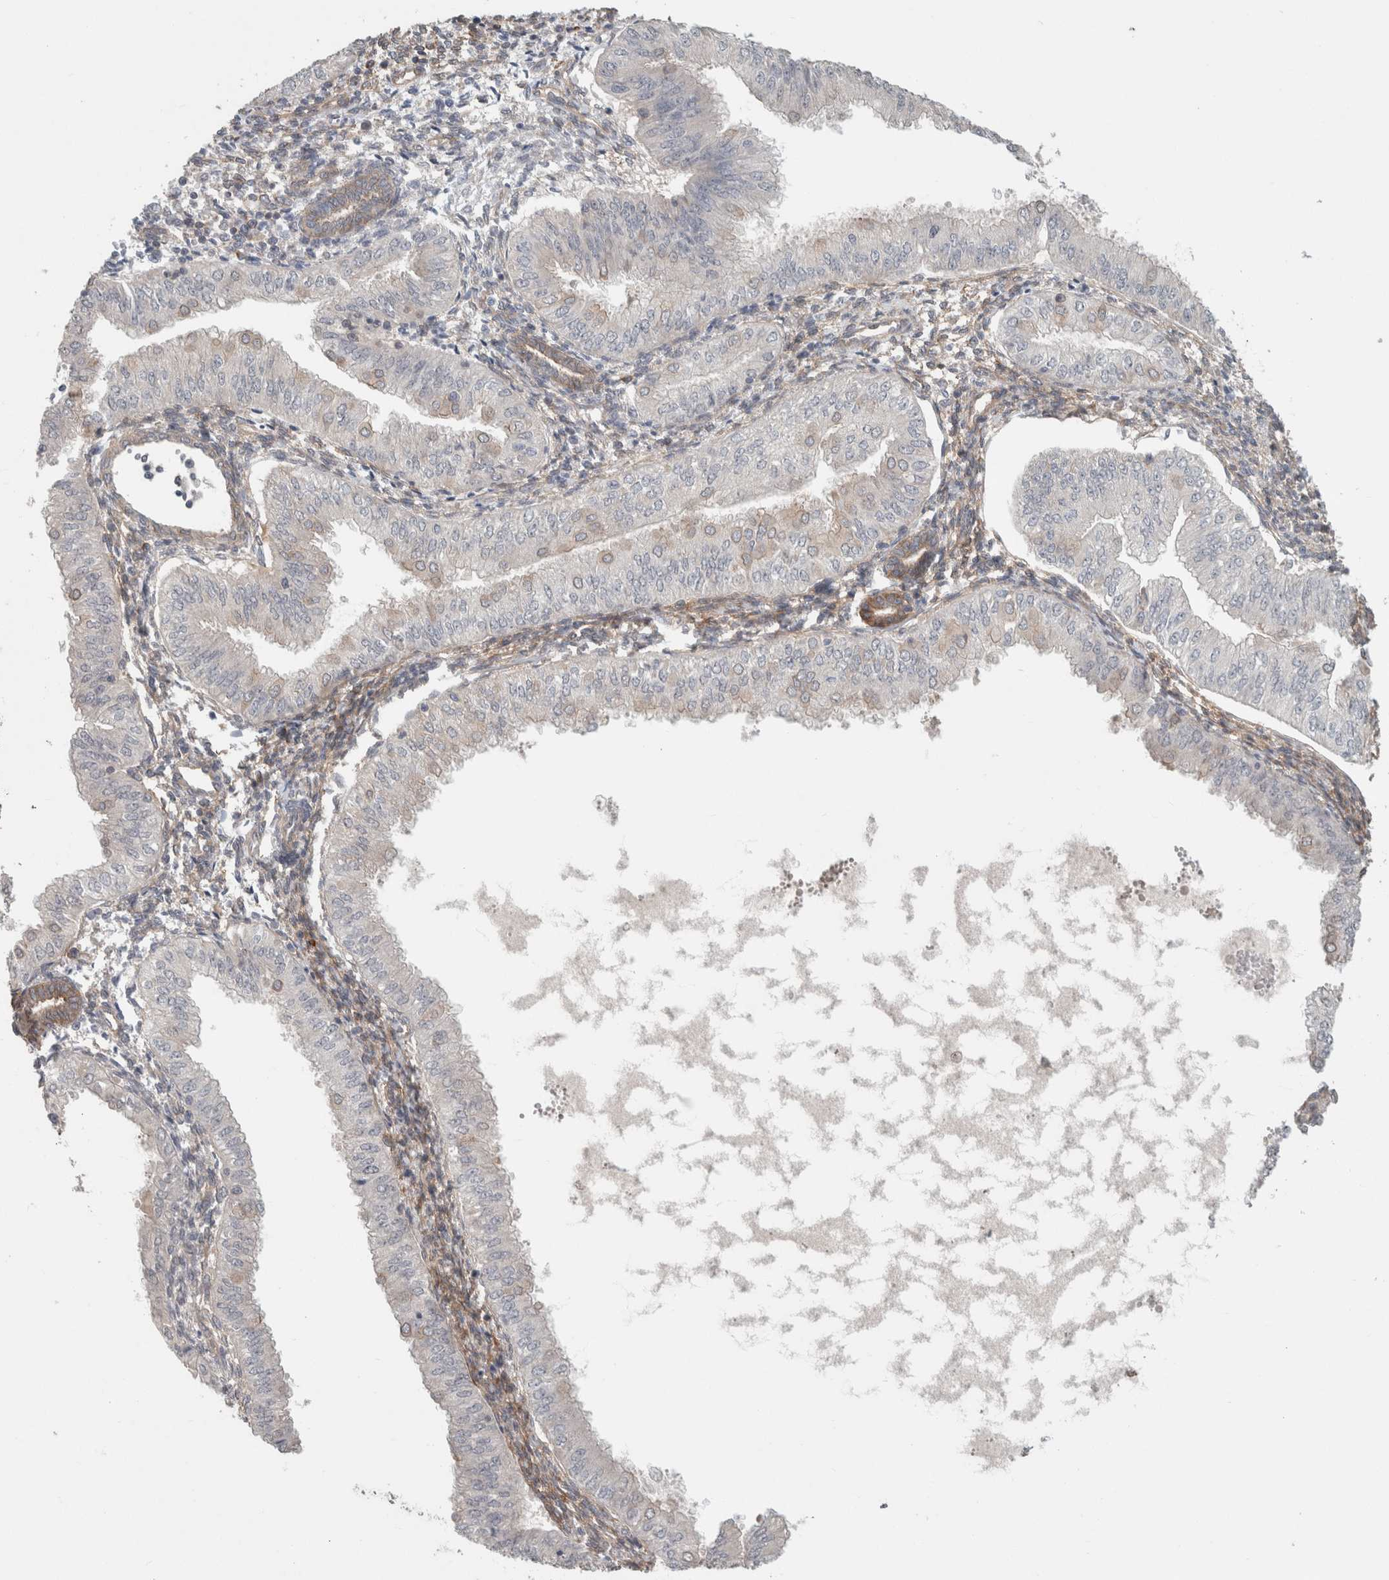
{"staining": {"intensity": "negative", "quantity": "none", "location": "none"}, "tissue": "endometrial cancer", "cell_type": "Tumor cells", "image_type": "cancer", "snomed": [{"axis": "morphology", "description": "Normal tissue, NOS"}, {"axis": "morphology", "description": "Adenocarcinoma, NOS"}, {"axis": "topography", "description": "Endometrium"}], "caption": "This is an IHC histopathology image of human endometrial adenocarcinoma. There is no staining in tumor cells.", "gene": "RASAL2", "patient": {"sex": "female", "age": 53}}